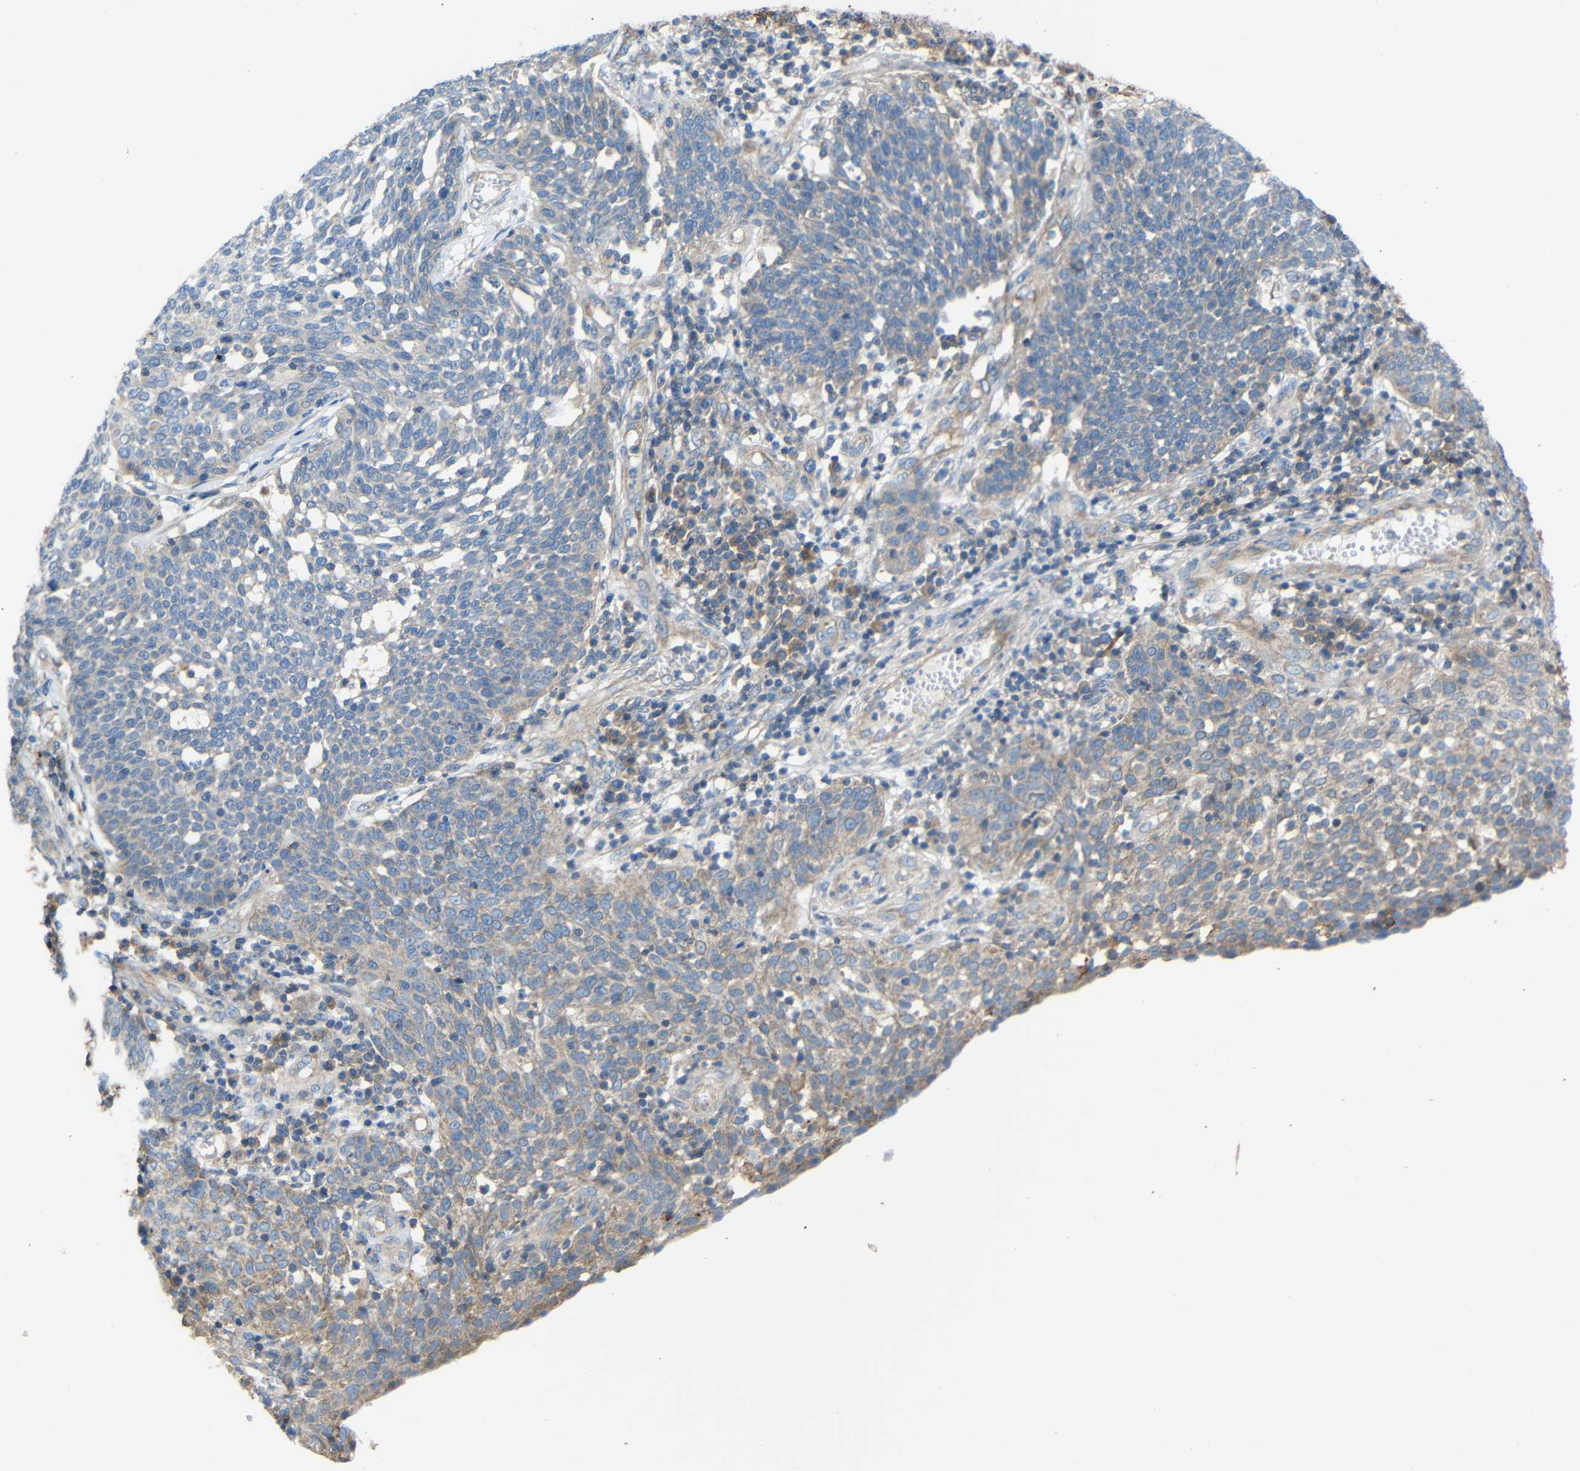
{"staining": {"intensity": "weak", "quantity": "25%-75%", "location": "cytoplasmic/membranous"}, "tissue": "cervical cancer", "cell_type": "Tumor cells", "image_type": "cancer", "snomed": [{"axis": "morphology", "description": "Squamous cell carcinoma, NOS"}, {"axis": "topography", "description": "Cervix"}], "caption": "Brown immunohistochemical staining in human cervical cancer (squamous cell carcinoma) reveals weak cytoplasmic/membranous positivity in about 25%-75% of tumor cells.", "gene": "RHOT2", "patient": {"sex": "female", "age": 34}}